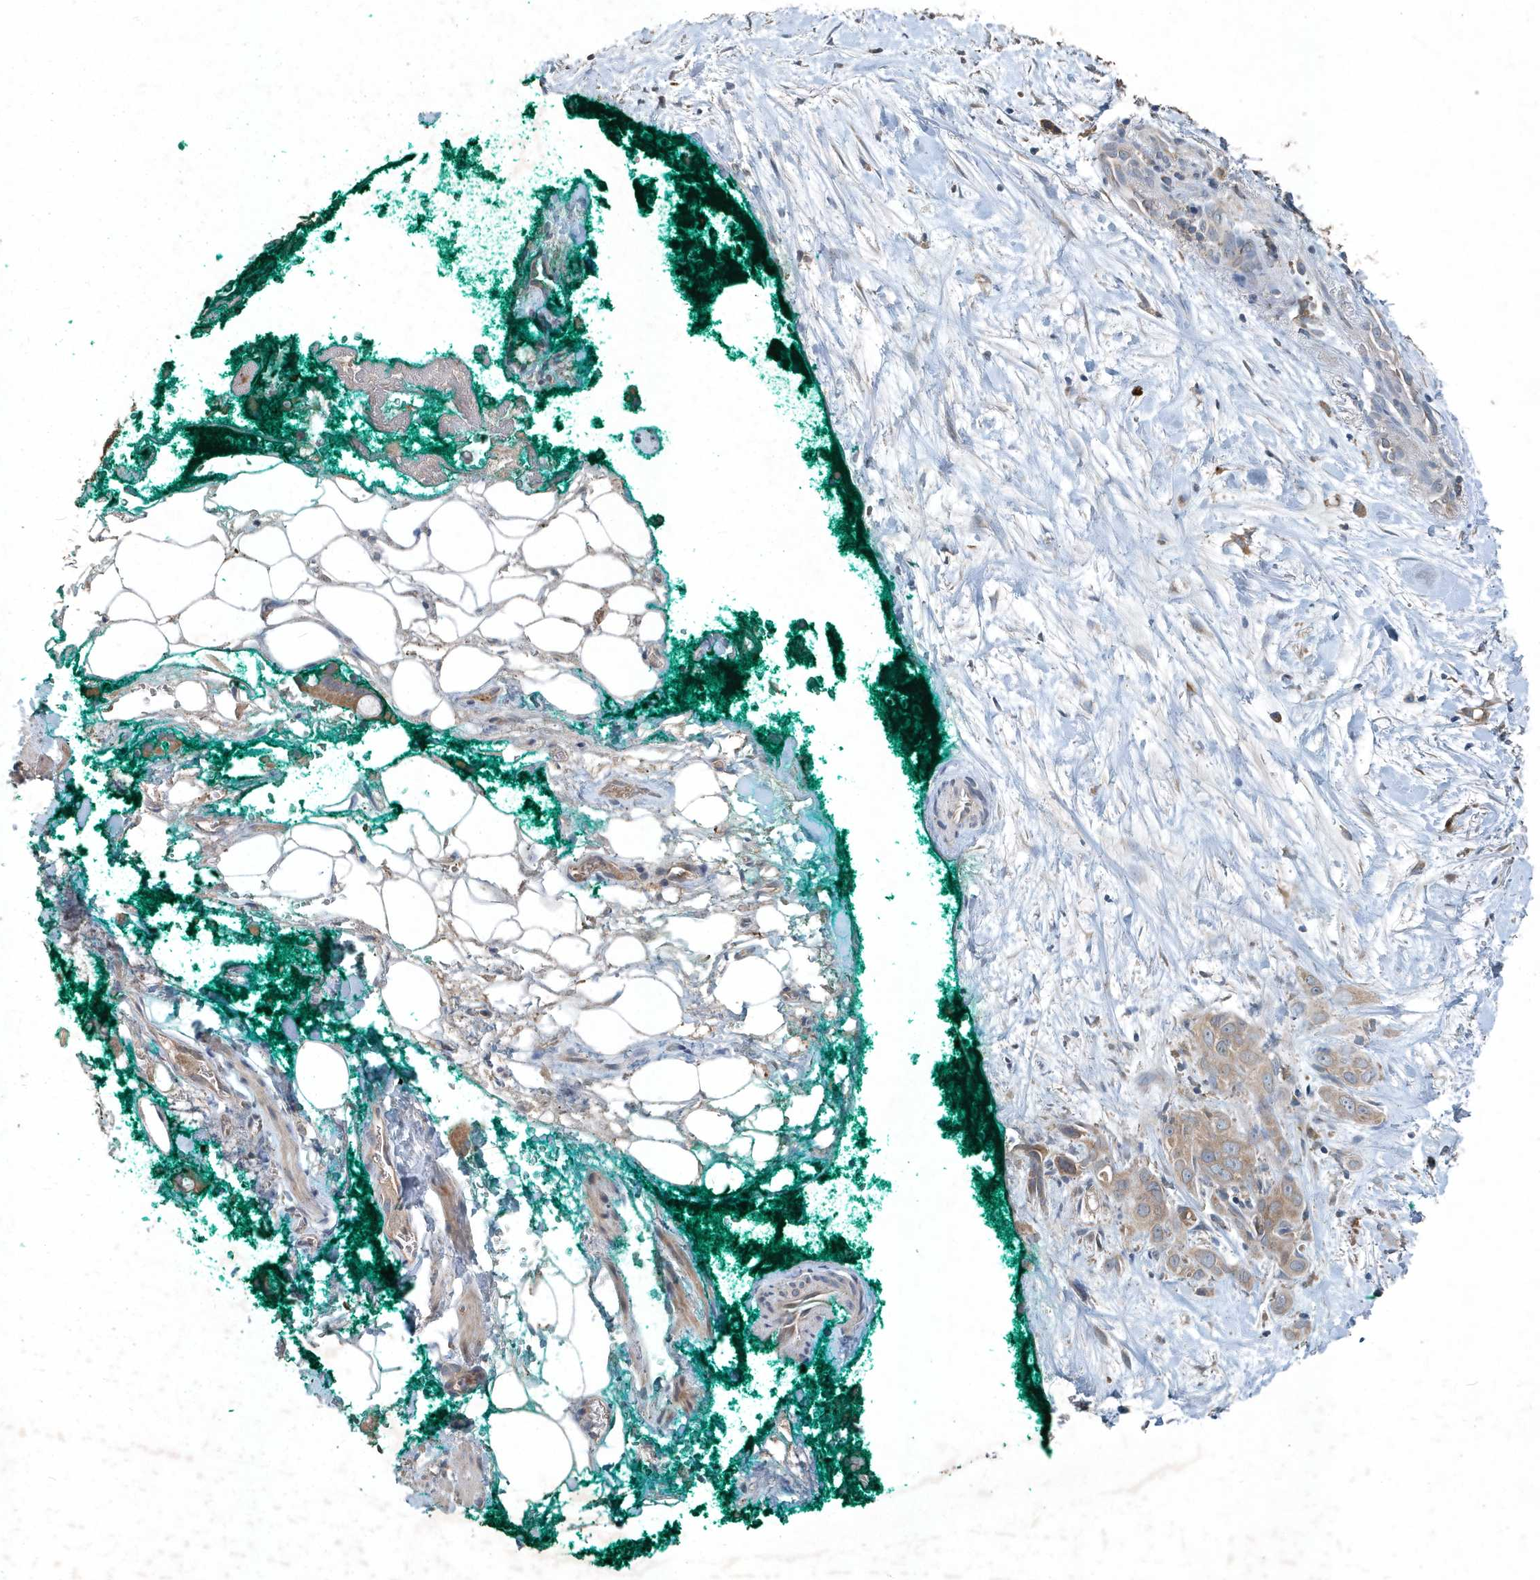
{"staining": {"intensity": "weak", "quantity": "25%-75%", "location": "cytoplasmic/membranous"}, "tissue": "pancreatic cancer", "cell_type": "Tumor cells", "image_type": "cancer", "snomed": [{"axis": "morphology", "description": "Adenocarcinoma, NOS"}, {"axis": "topography", "description": "Pancreas"}], "caption": "The immunohistochemical stain highlights weak cytoplasmic/membranous positivity in tumor cells of pancreatic adenocarcinoma tissue.", "gene": "SCFD2", "patient": {"sex": "female", "age": 72}}